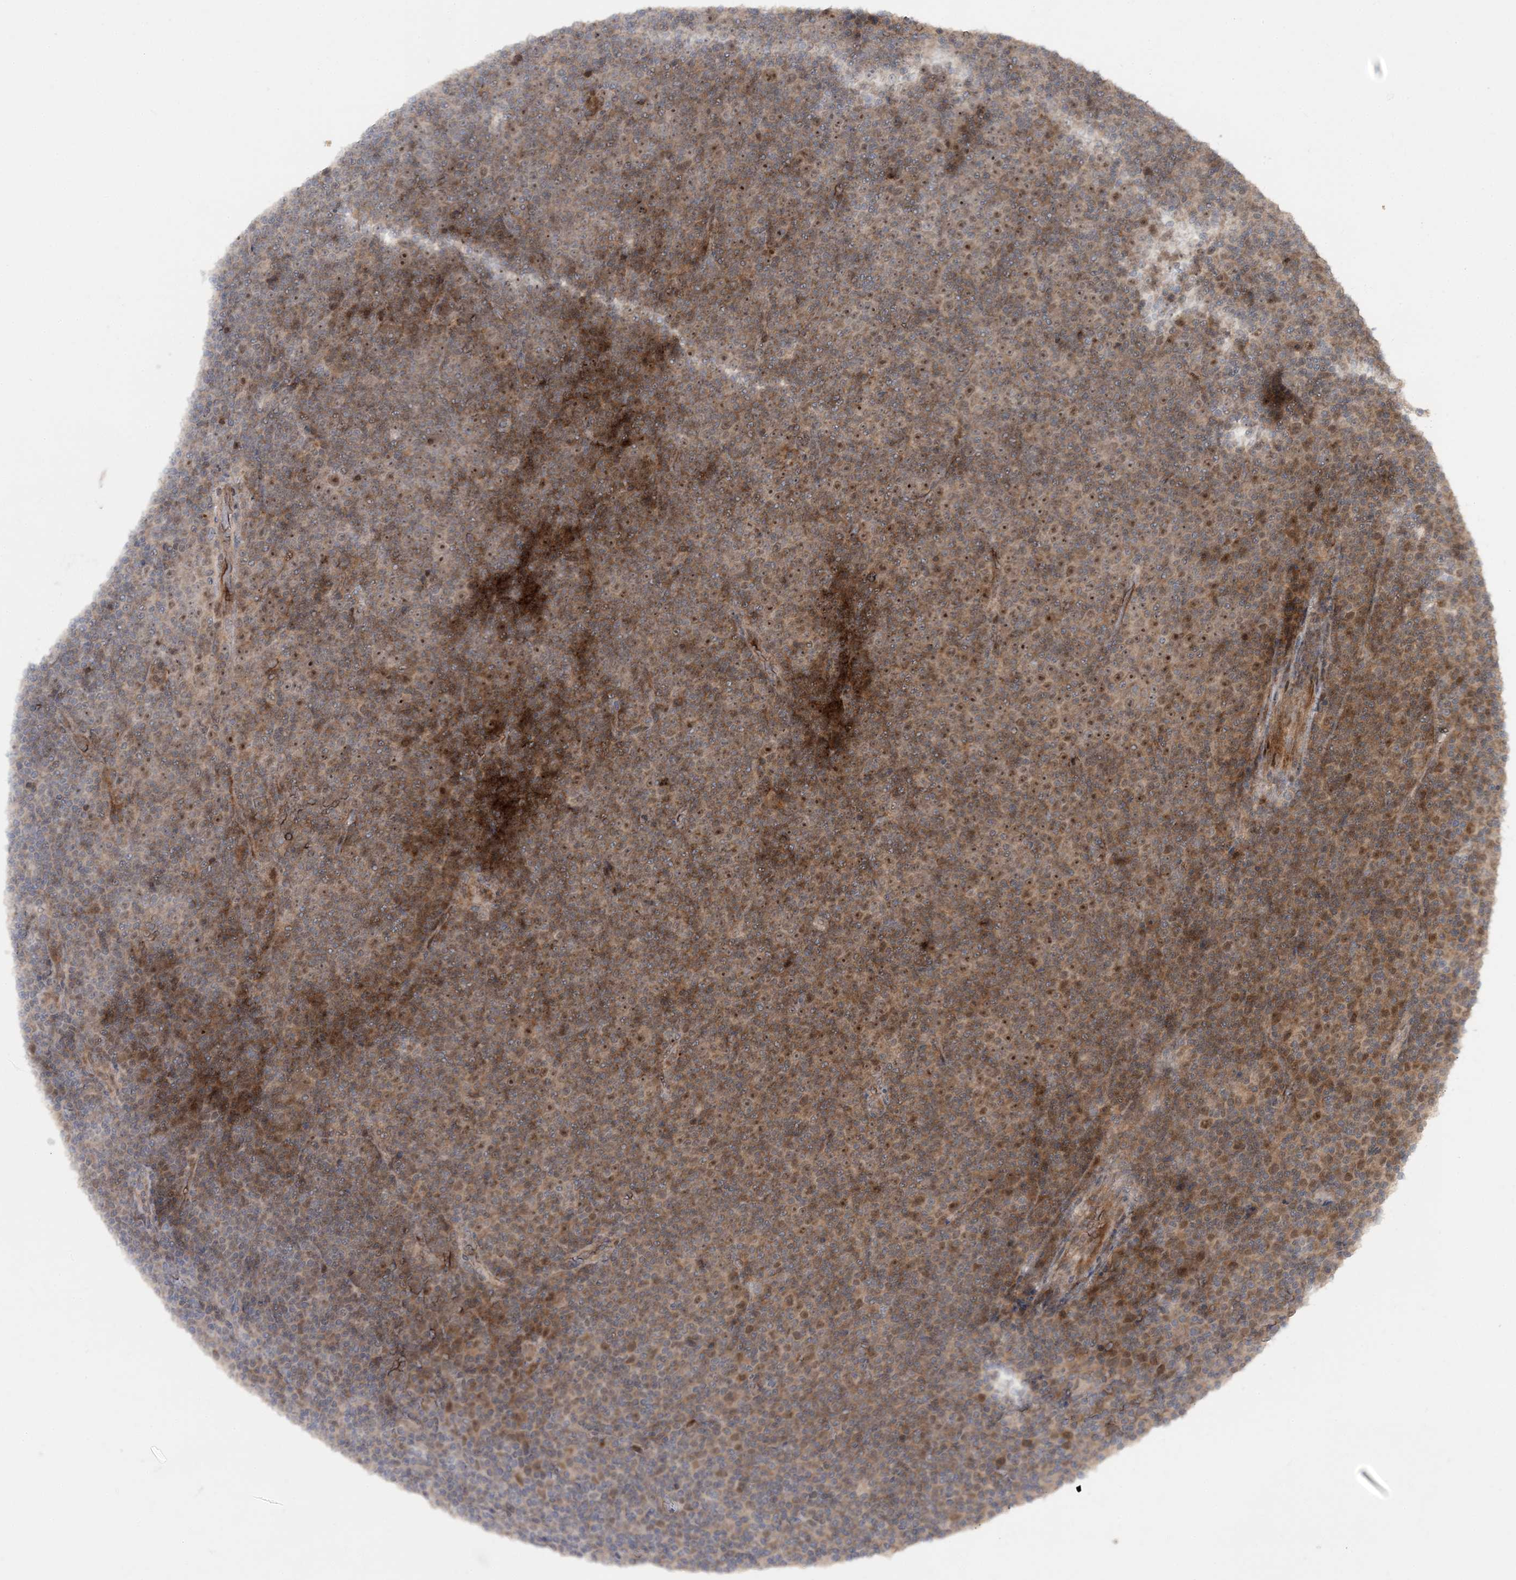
{"staining": {"intensity": "moderate", "quantity": "25%-75%", "location": "nuclear"}, "tissue": "lymphoma", "cell_type": "Tumor cells", "image_type": "cancer", "snomed": [{"axis": "morphology", "description": "Malignant lymphoma, non-Hodgkin's type, Low grade"}, {"axis": "topography", "description": "Lymph node"}], "caption": "This image displays IHC staining of lymphoma, with medium moderate nuclear staining in approximately 25%-75% of tumor cells.", "gene": "UBR3", "patient": {"sex": "female", "age": 67}}